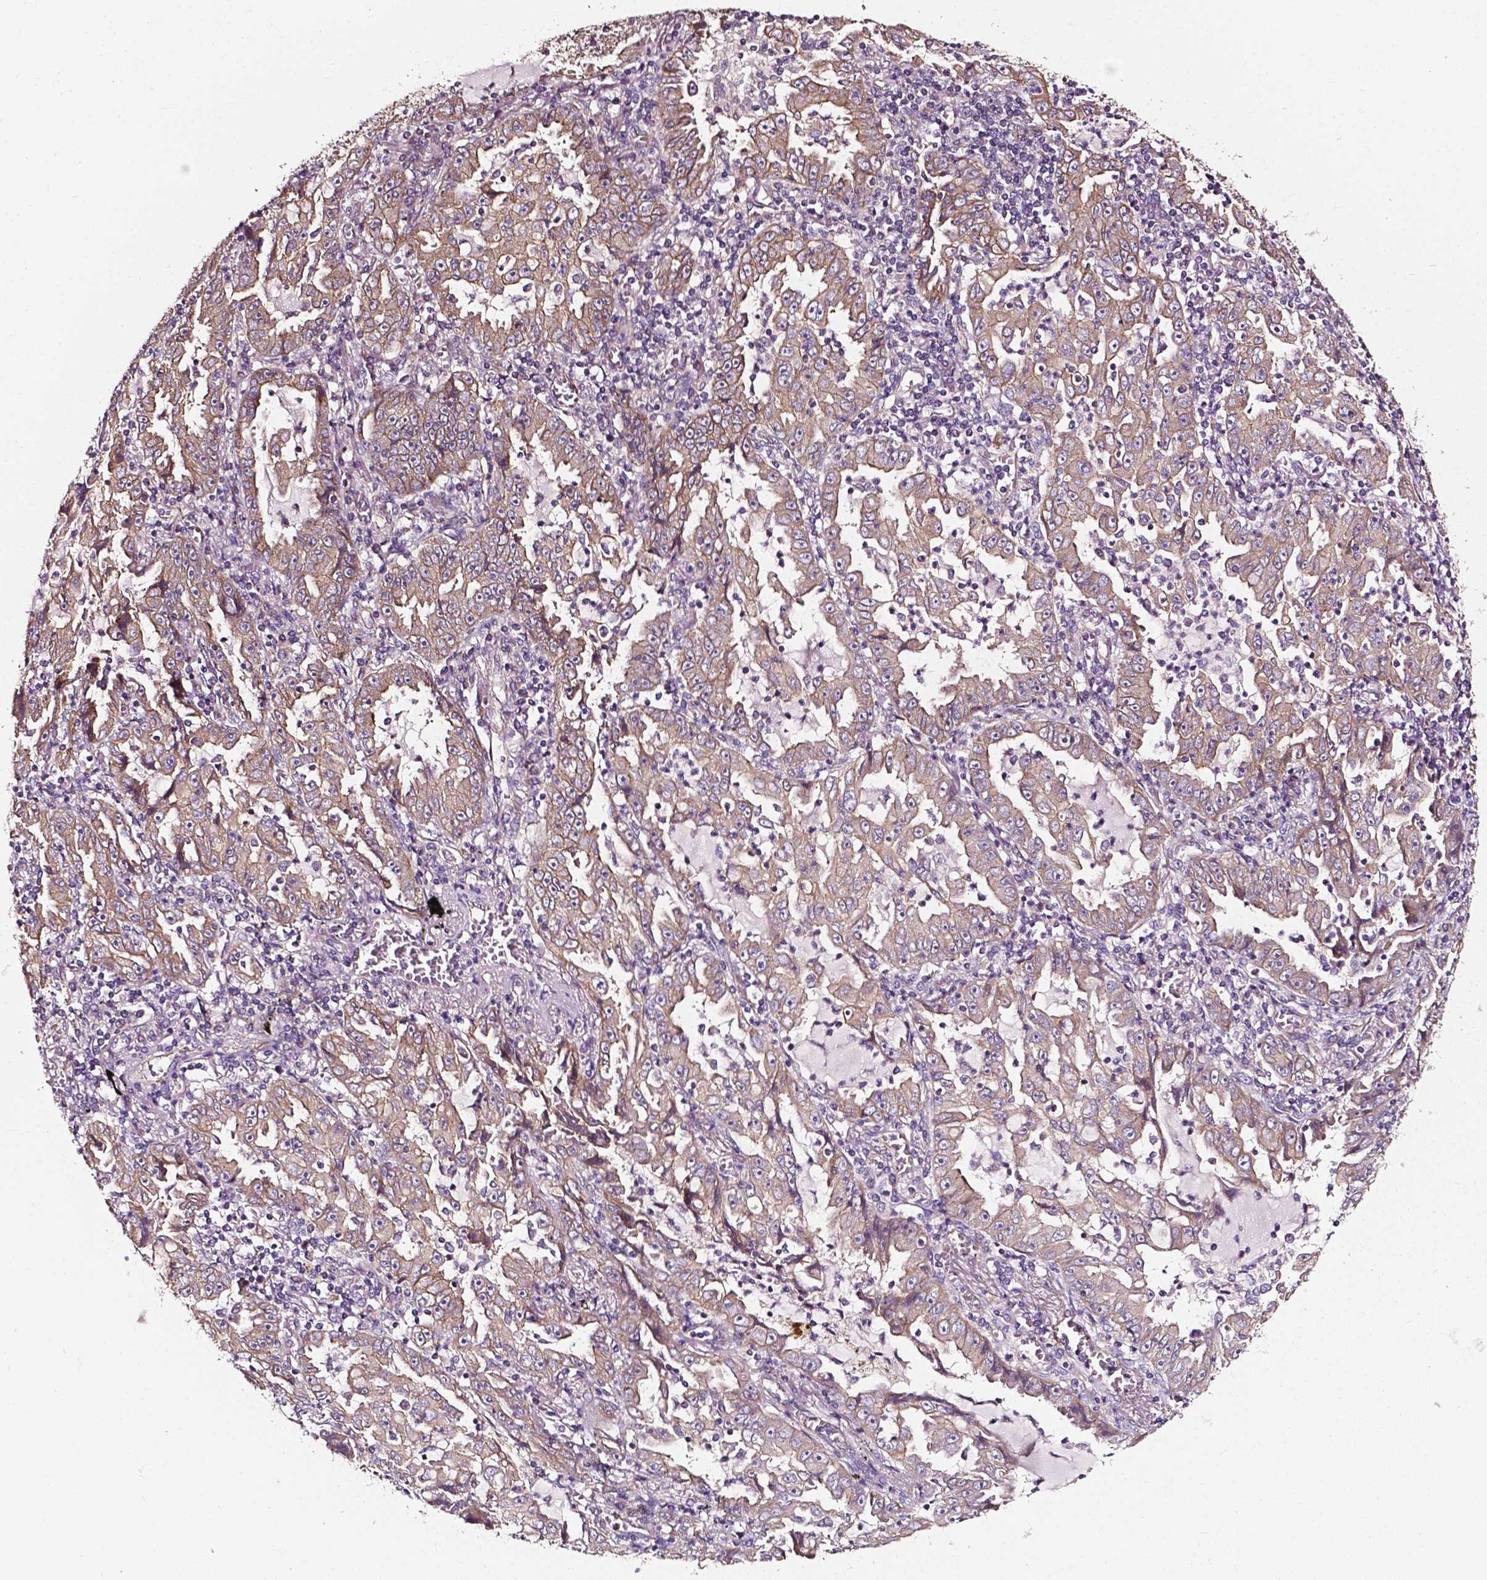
{"staining": {"intensity": "weak", "quantity": ">75%", "location": "cytoplasmic/membranous"}, "tissue": "lung cancer", "cell_type": "Tumor cells", "image_type": "cancer", "snomed": [{"axis": "morphology", "description": "Adenocarcinoma, NOS"}, {"axis": "topography", "description": "Lung"}], "caption": "Lung cancer (adenocarcinoma) was stained to show a protein in brown. There is low levels of weak cytoplasmic/membranous positivity in approximately >75% of tumor cells.", "gene": "ATG16L1", "patient": {"sex": "female", "age": 52}}